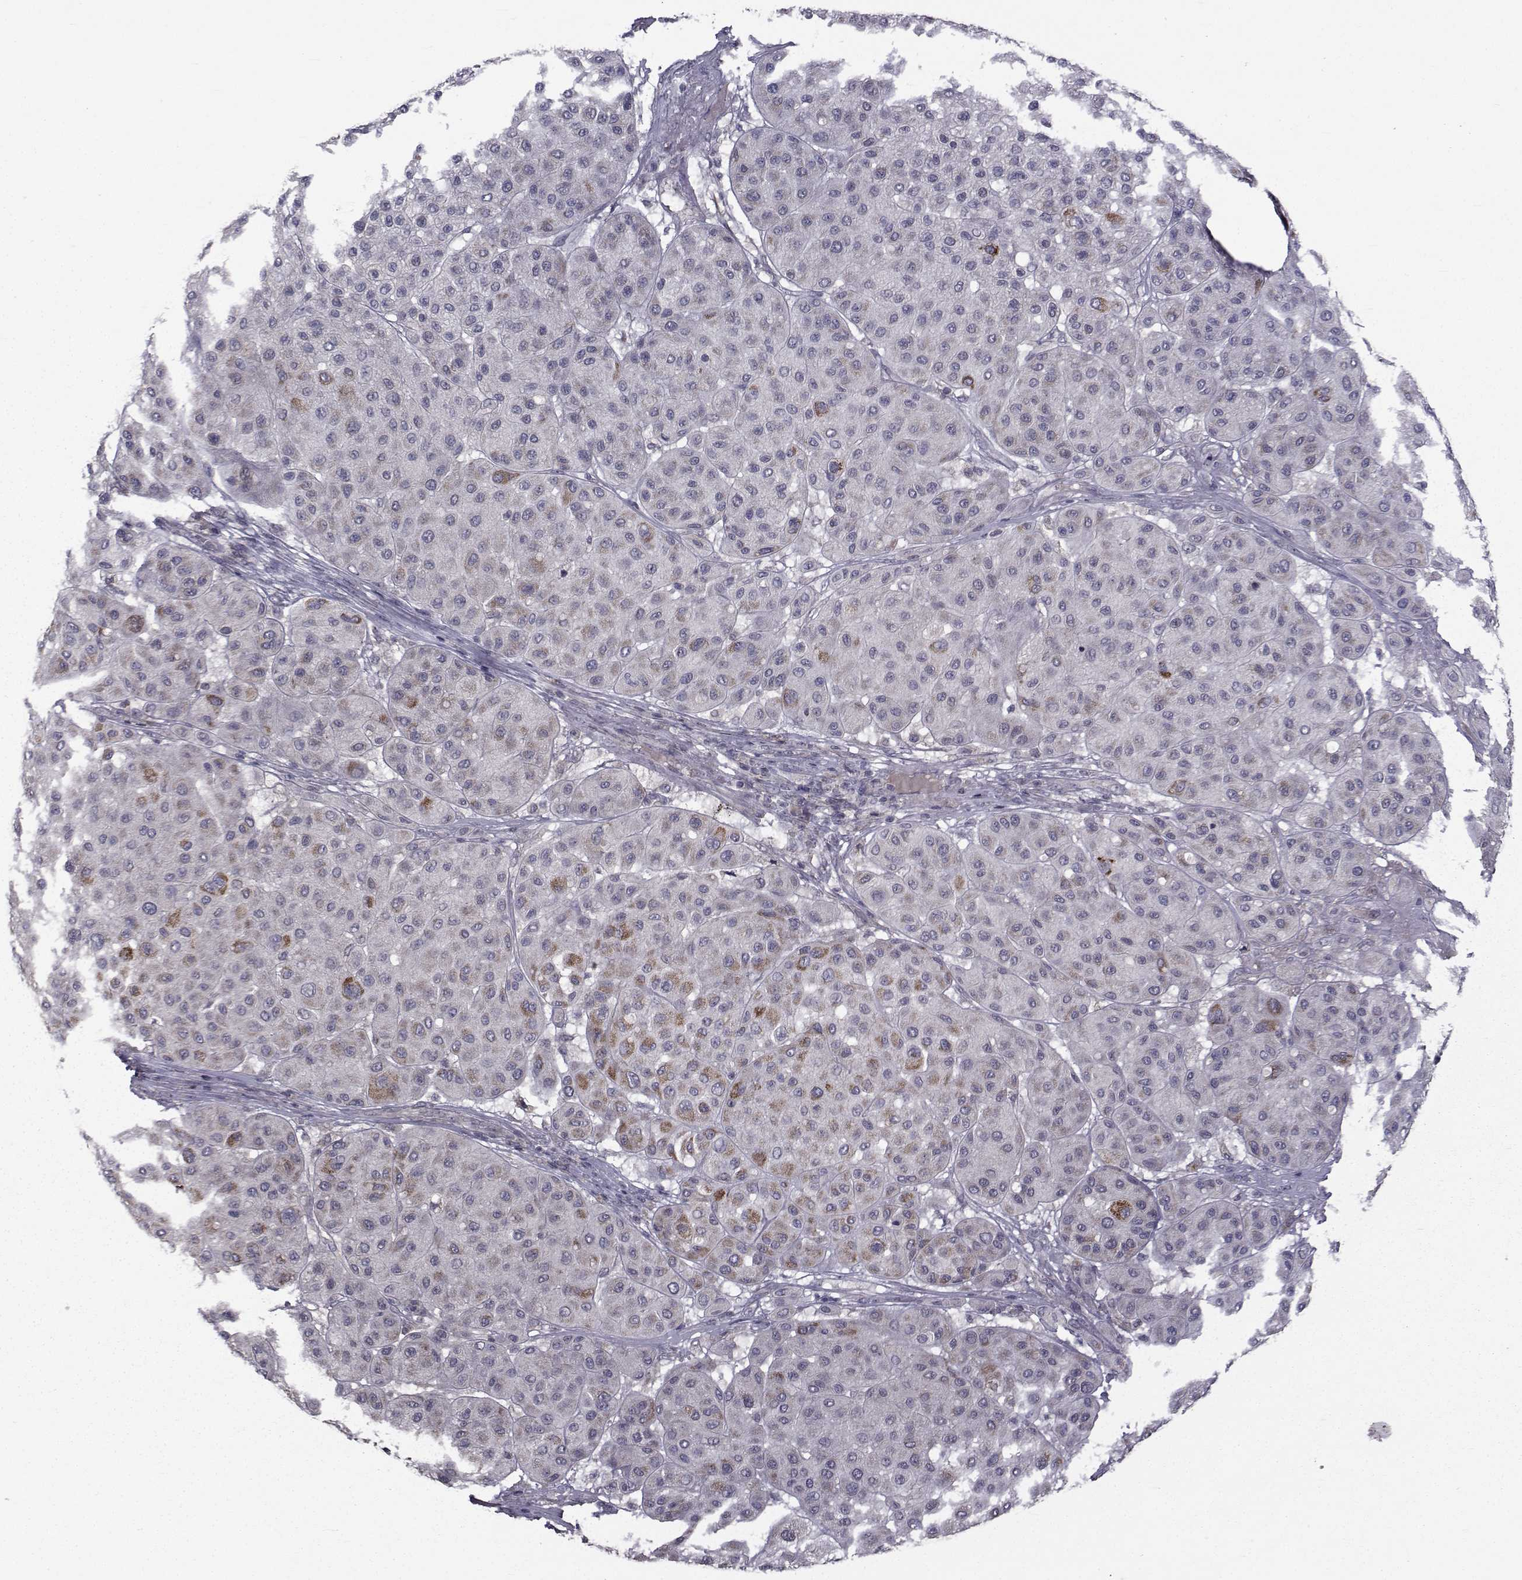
{"staining": {"intensity": "moderate", "quantity": "<25%", "location": "cytoplasmic/membranous"}, "tissue": "melanoma", "cell_type": "Tumor cells", "image_type": "cancer", "snomed": [{"axis": "morphology", "description": "Malignant melanoma, Metastatic site"}, {"axis": "topography", "description": "Smooth muscle"}], "caption": "Malignant melanoma (metastatic site) stained with a protein marker reveals moderate staining in tumor cells.", "gene": "FDXR", "patient": {"sex": "male", "age": 41}}